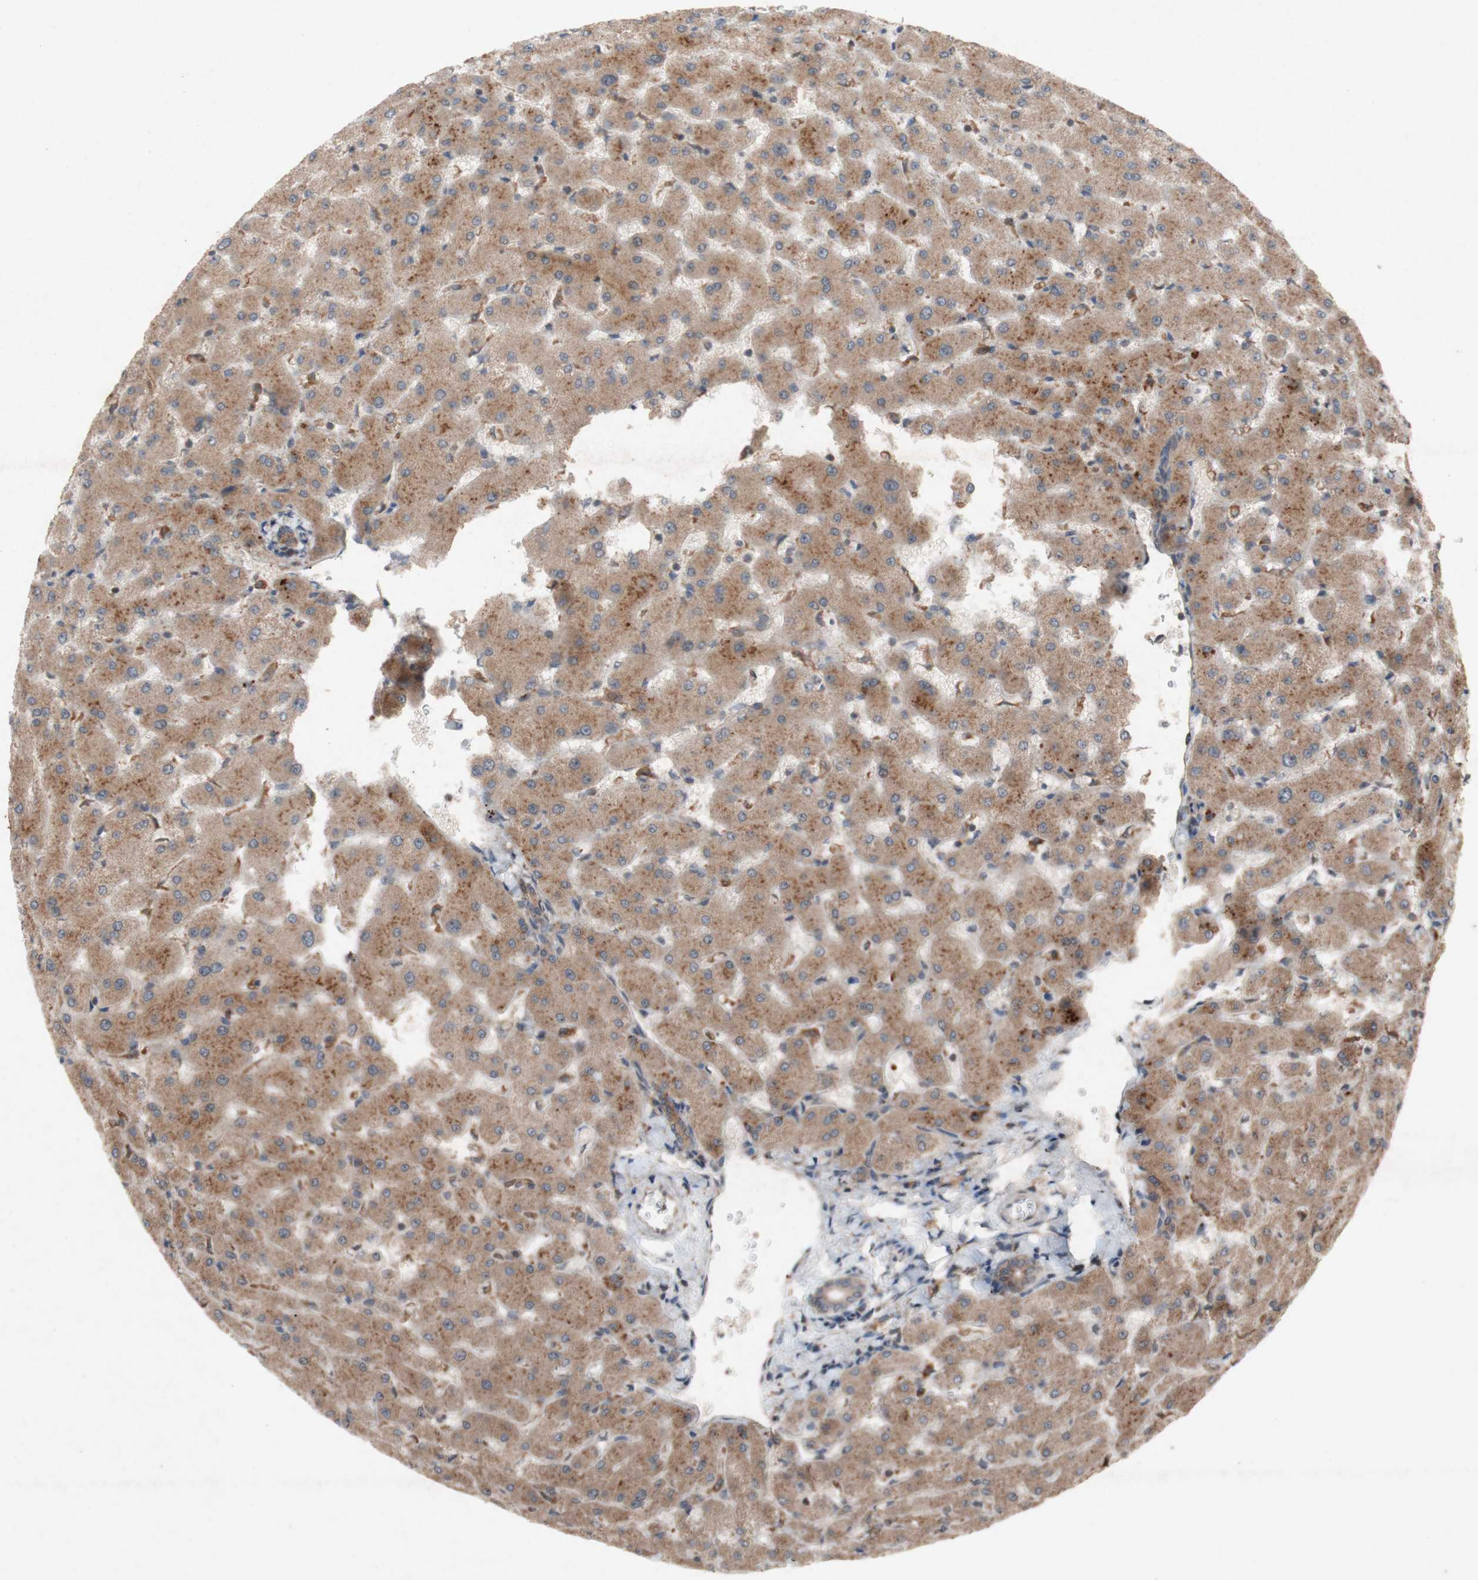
{"staining": {"intensity": "weak", "quantity": ">75%", "location": "cytoplasmic/membranous"}, "tissue": "liver", "cell_type": "Cholangiocytes", "image_type": "normal", "snomed": [{"axis": "morphology", "description": "Normal tissue, NOS"}, {"axis": "topography", "description": "Liver"}], "caption": "Immunohistochemical staining of normal human liver exhibits weak cytoplasmic/membranous protein positivity in about >75% of cholangiocytes.", "gene": "ATP6V1F", "patient": {"sex": "female", "age": 63}}